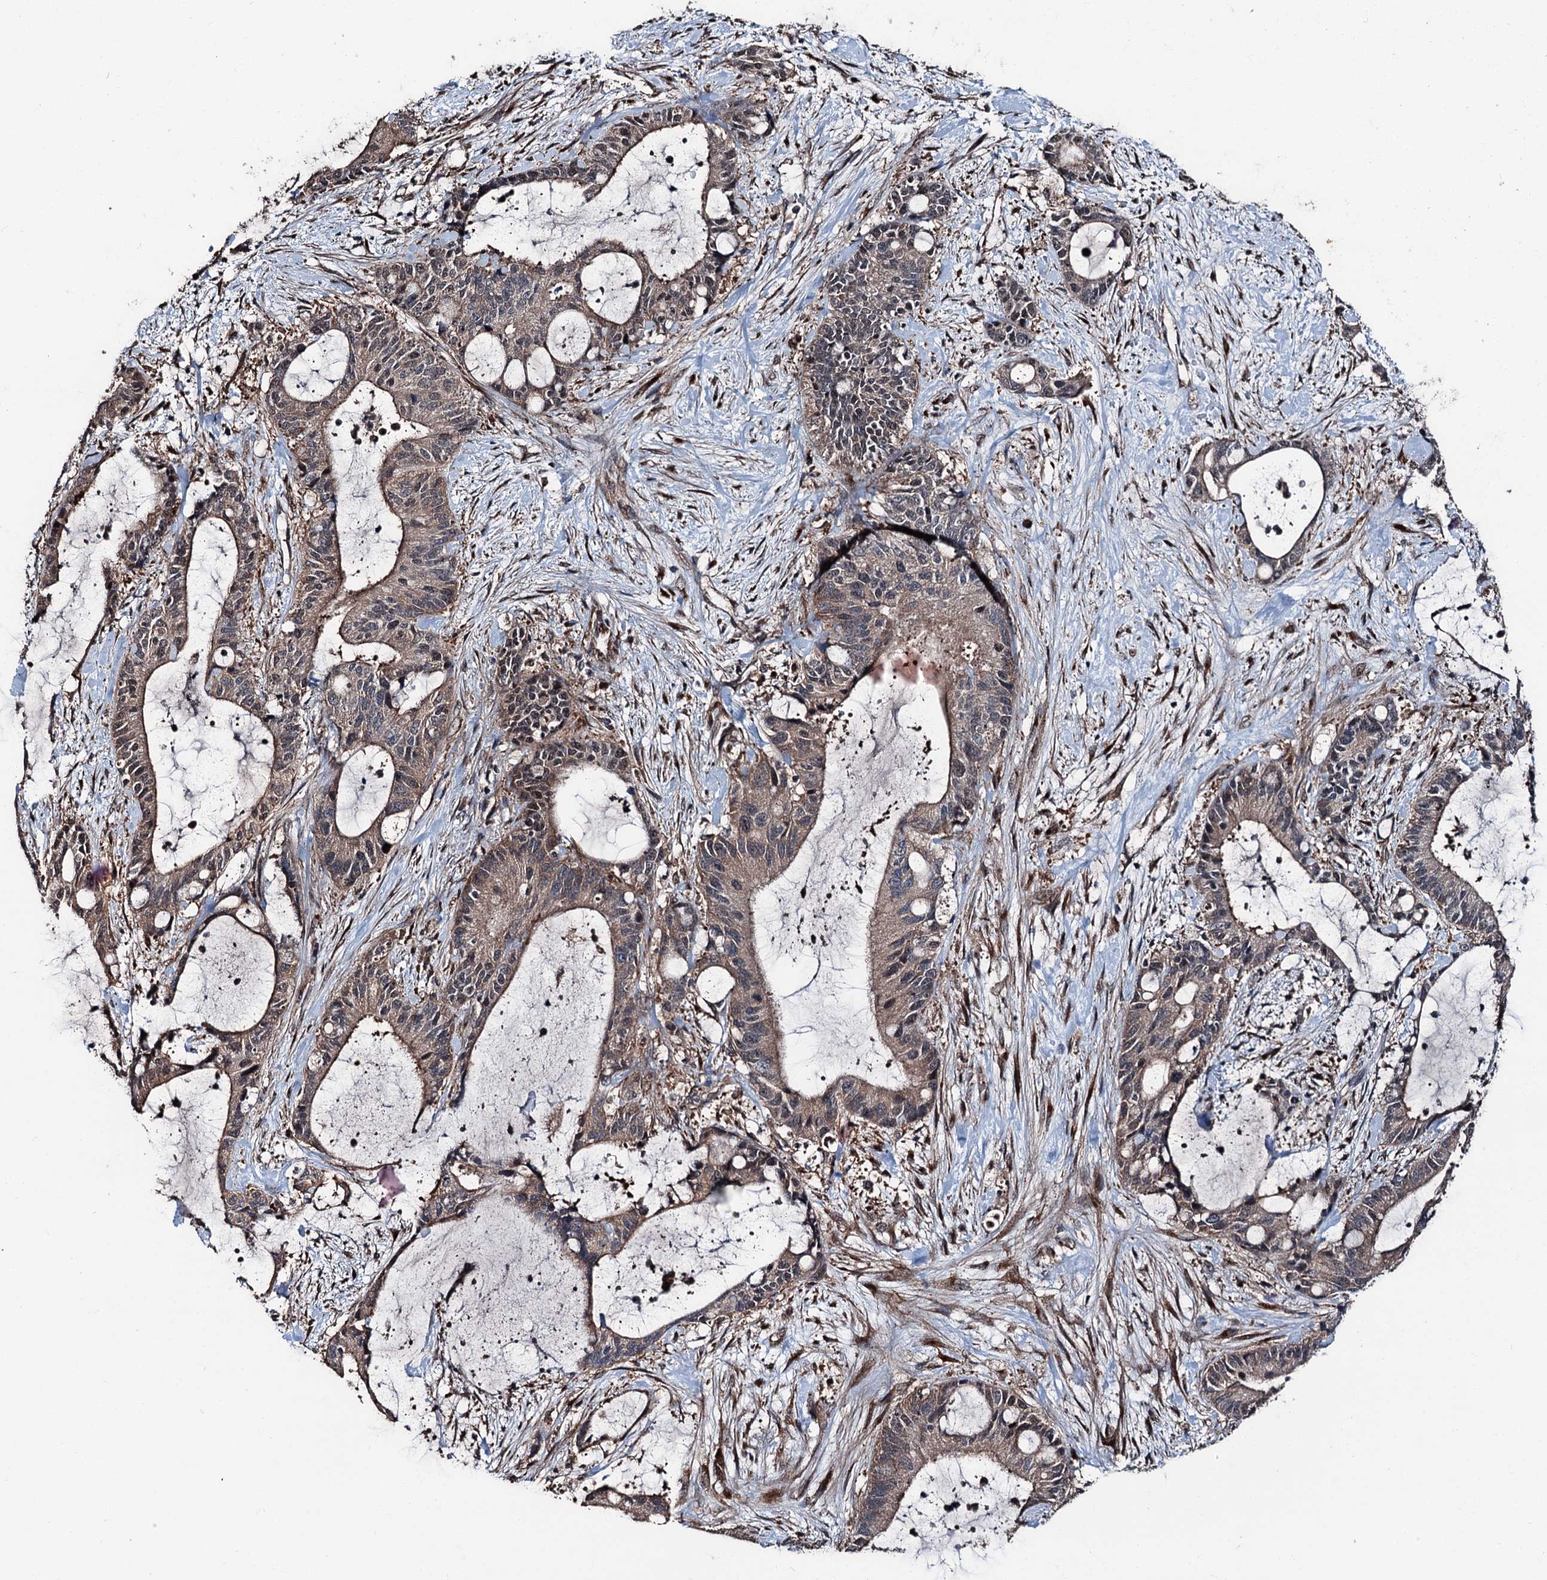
{"staining": {"intensity": "moderate", "quantity": "25%-75%", "location": "cytoplasmic/membranous"}, "tissue": "liver cancer", "cell_type": "Tumor cells", "image_type": "cancer", "snomed": [{"axis": "morphology", "description": "Normal tissue, NOS"}, {"axis": "morphology", "description": "Cholangiocarcinoma"}, {"axis": "topography", "description": "Liver"}, {"axis": "topography", "description": "Peripheral nerve tissue"}], "caption": "Human liver cancer (cholangiocarcinoma) stained with a protein marker displays moderate staining in tumor cells.", "gene": "PSMD13", "patient": {"sex": "female", "age": 73}}